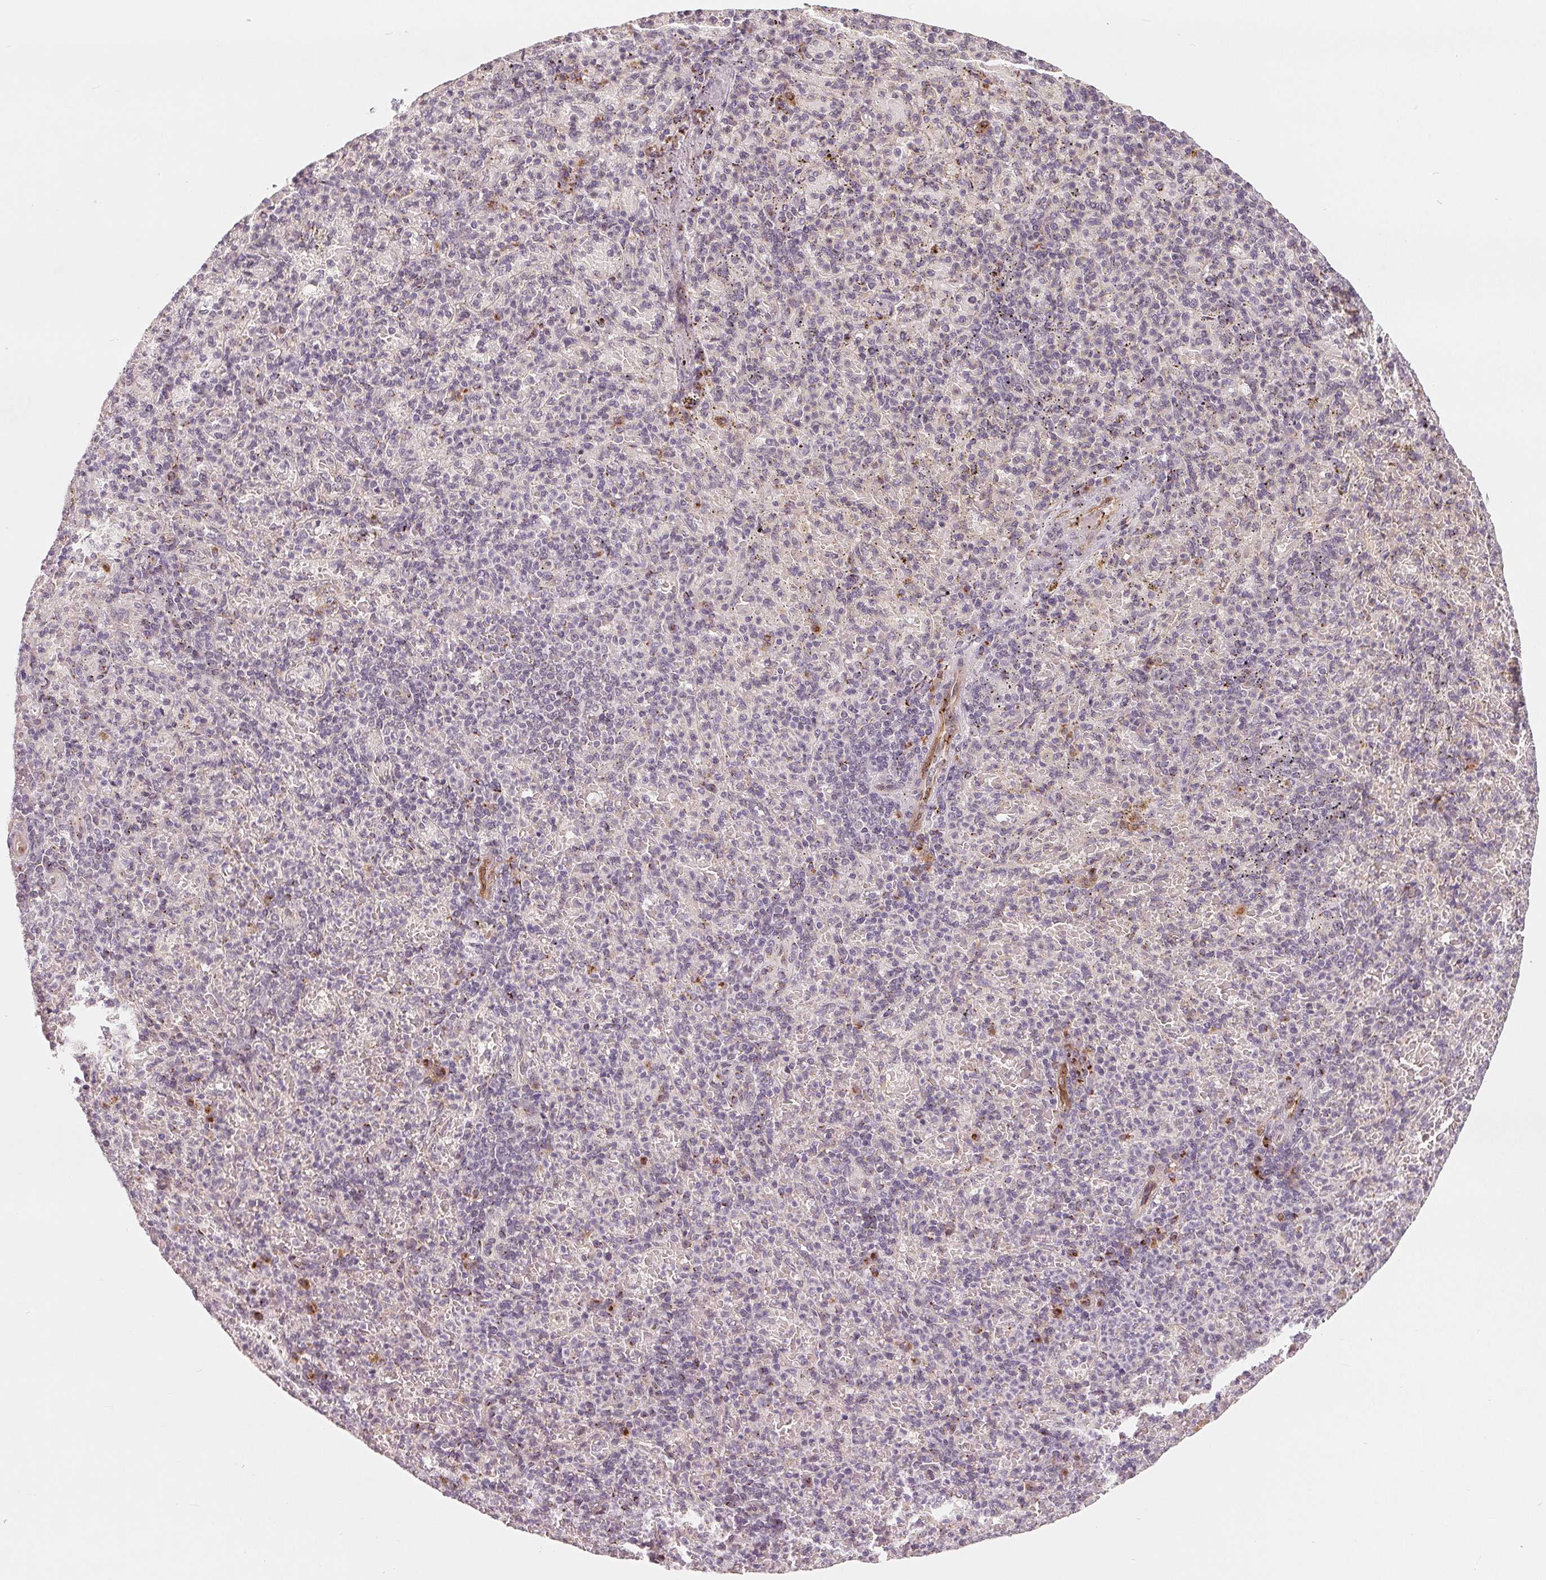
{"staining": {"intensity": "negative", "quantity": "none", "location": "none"}, "tissue": "spleen", "cell_type": "Cells in red pulp", "image_type": "normal", "snomed": [{"axis": "morphology", "description": "Normal tissue, NOS"}, {"axis": "topography", "description": "Spleen"}], "caption": "The immunohistochemistry (IHC) histopathology image has no significant positivity in cells in red pulp of spleen. (IHC, brightfield microscopy, high magnification).", "gene": "TMSB15B", "patient": {"sex": "female", "age": 74}}